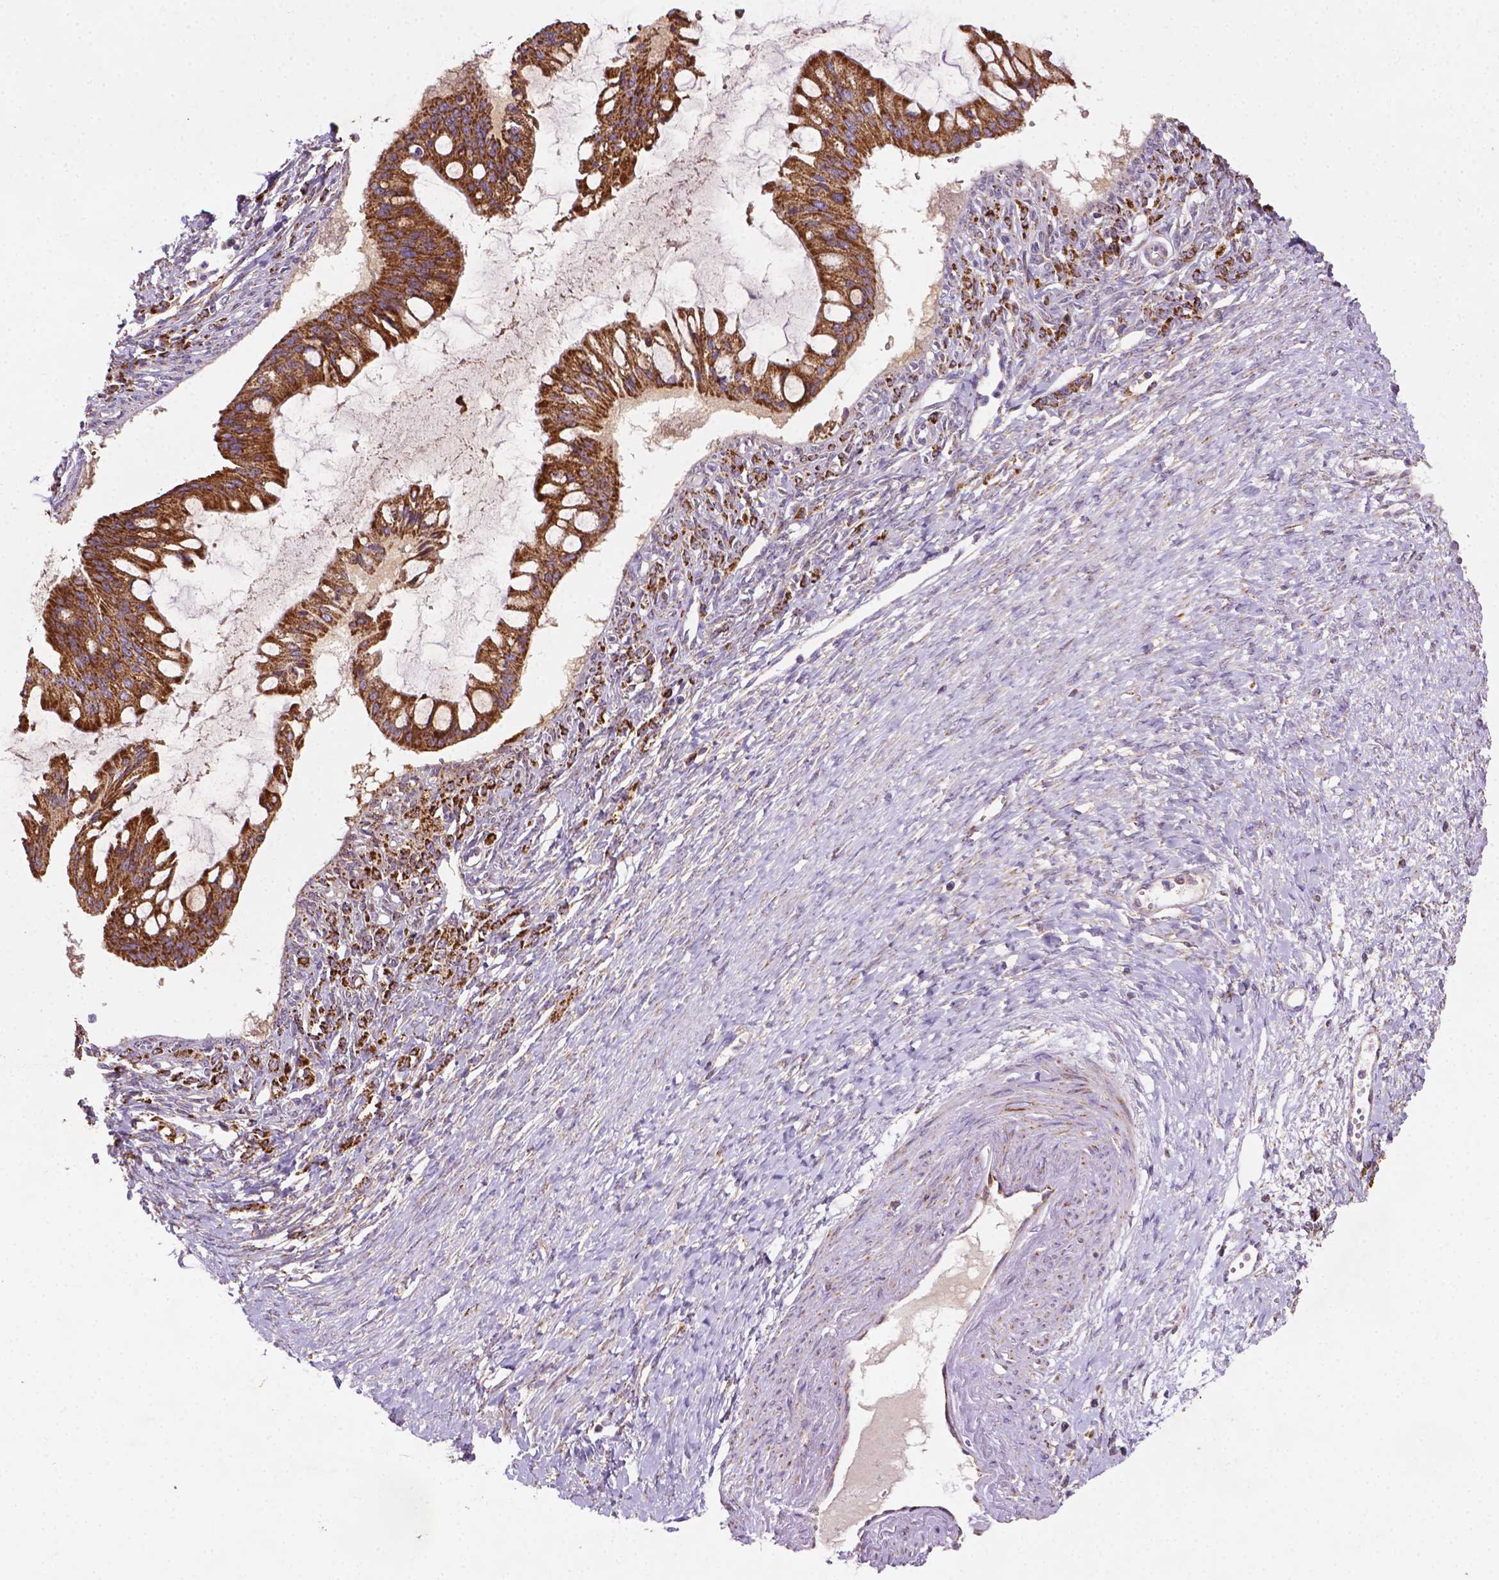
{"staining": {"intensity": "strong", "quantity": ">75%", "location": "cytoplasmic/membranous"}, "tissue": "ovarian cancer", "cell_type": "Tumor cells", "image_type": "cancer", "snomed": [{"axis": "morphology", "description": "Cystadenocarcinoma, mucinous, NOS"}, {"axis": "topography", "description": "Ovary"}], "caption": "Human ovarian cancer stained with a brown dye reveals strong cytoplasmic/membranous positive expression in approximately >75% of tumor cells.", "gene": "ILVBL", "patient": {"sex": "female", "age": 73}}